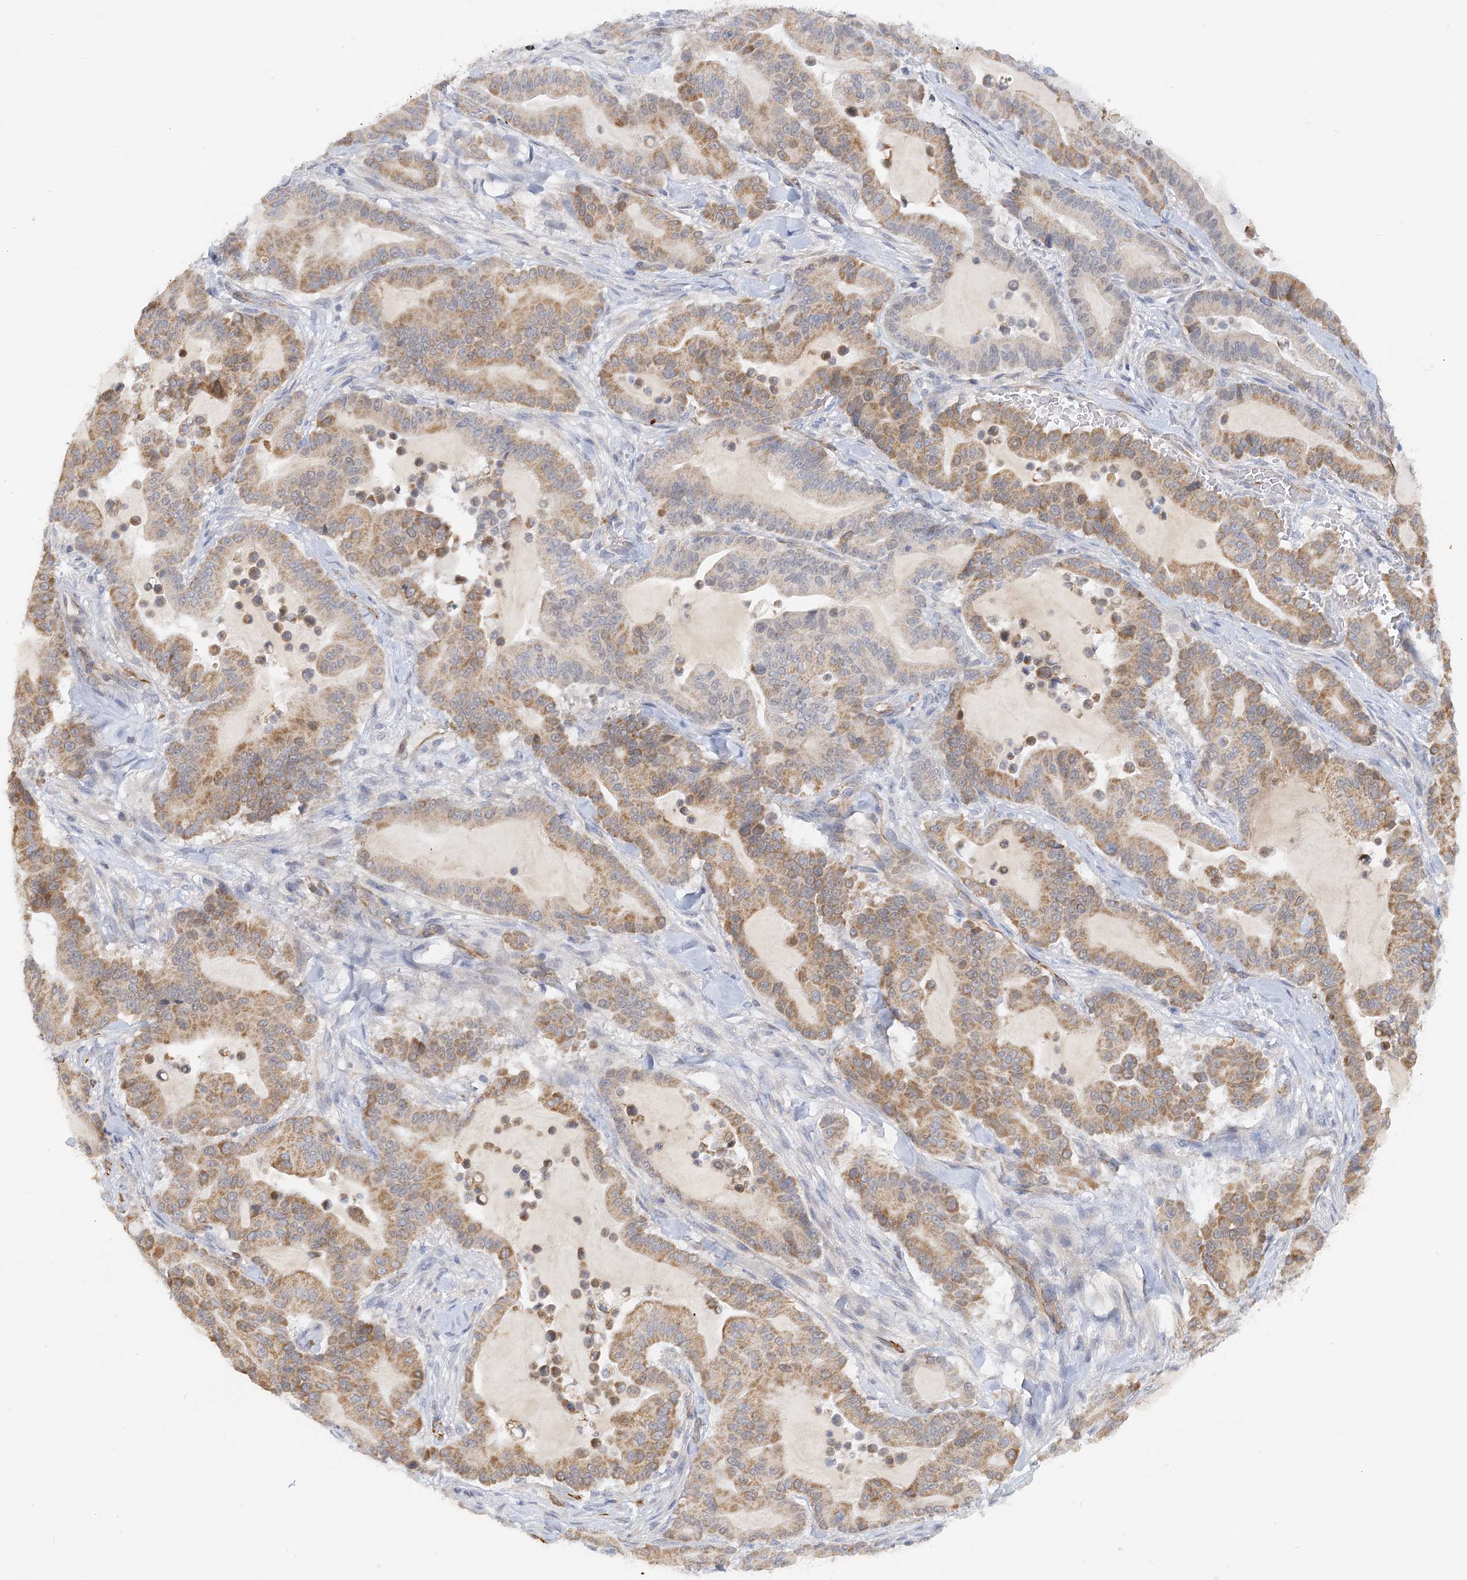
{"staining": {"intensity": "moderate", "quantity": ">75%", "location": "cytoplasmic/membranous"}, "tissue": "pancreatic cancer", "cell_type": "Tumor cells", "image_type": "cancer", "snomed": [{"axis": "morphology", "description": "Adenocarcinoma, NOS"}, {"axis": "topography", "description": "Pancreas"}], "caption": "Protein staining by immunohistochemistry shows moderate cytoplasmic/membranous positivity in approximately >75% of tumor cells in pancreatic cancer (adenocarcinoma). (Brightfield microscopy of DAB IHC at high magnification).", "gene": "NELL2", "patient": {"sex": "male", "age": 63}}